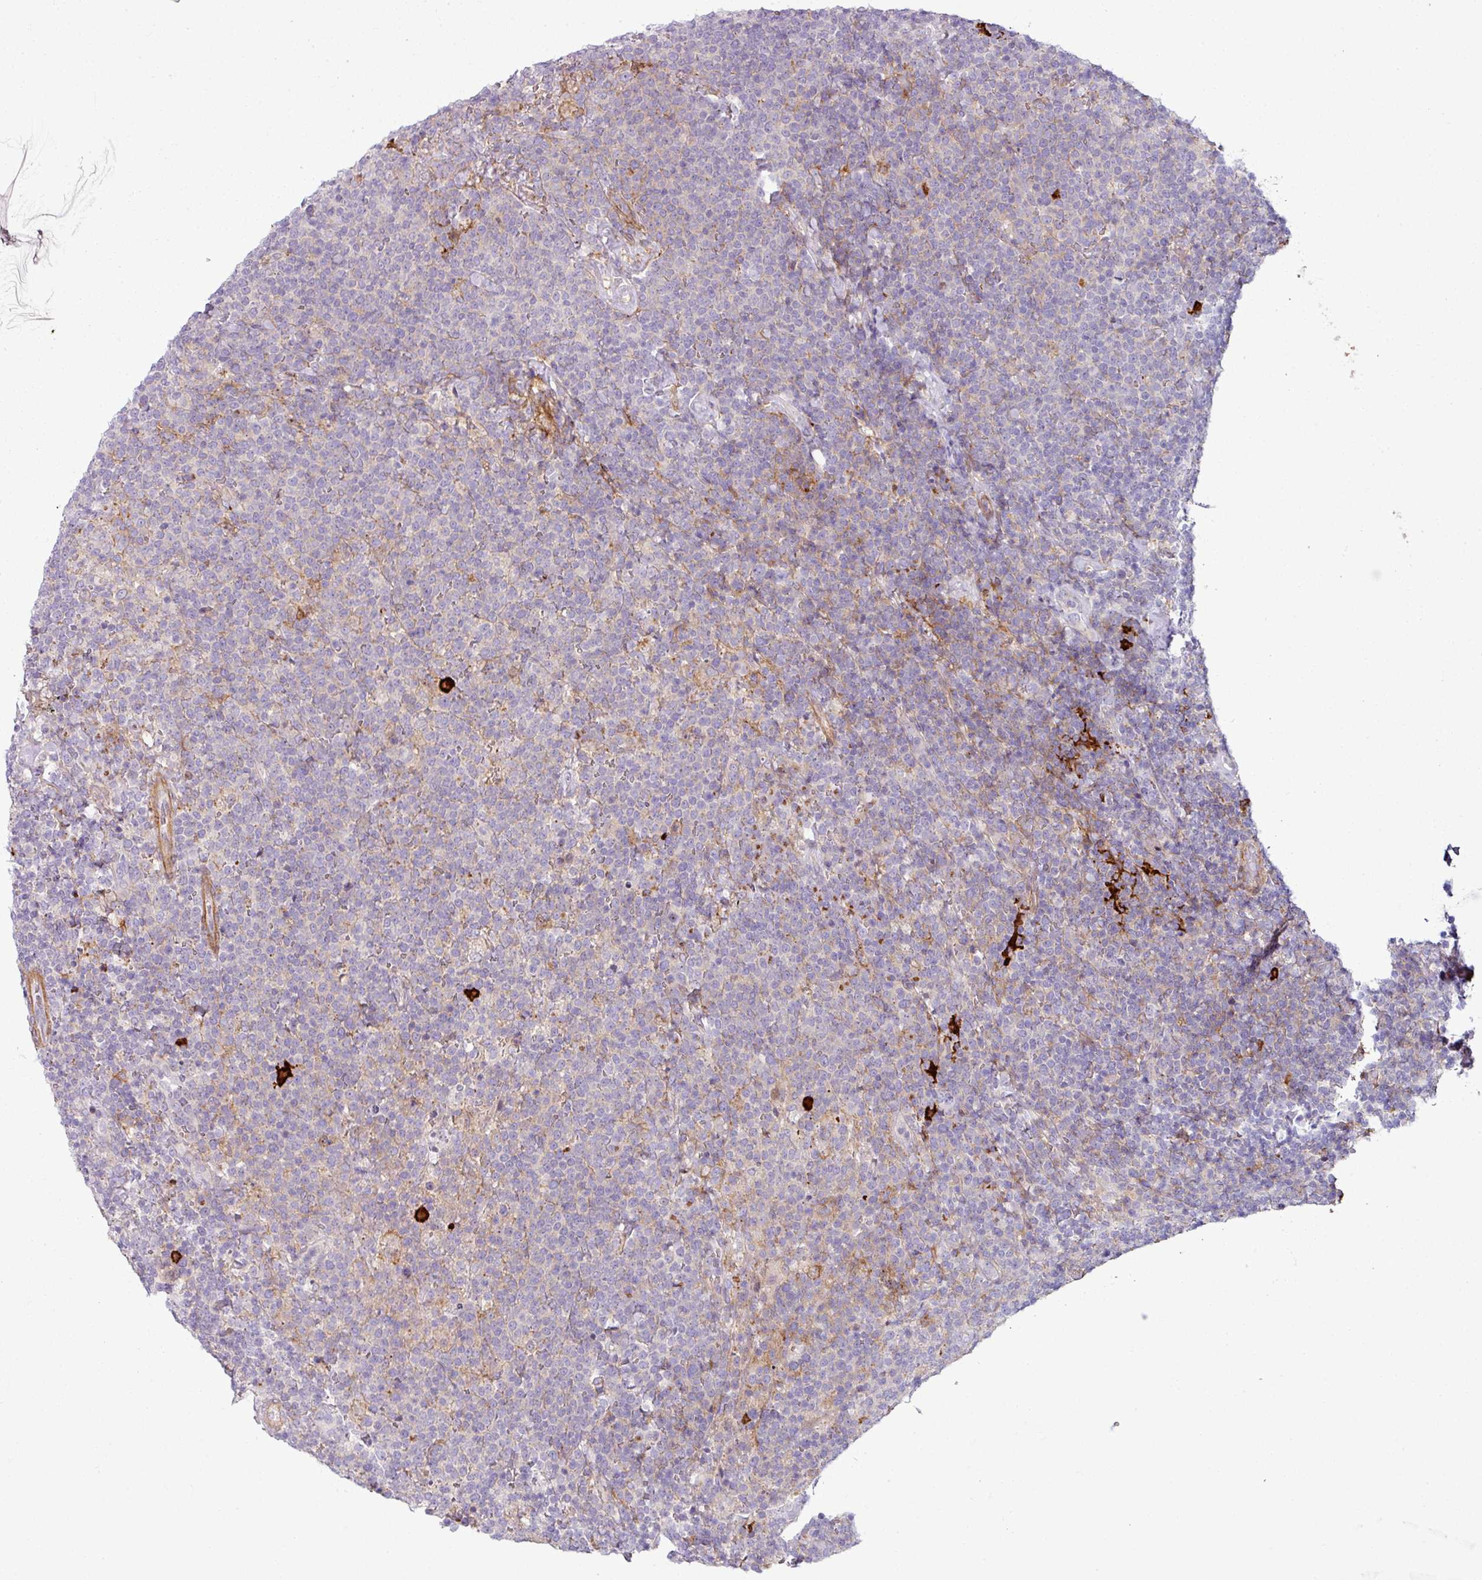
{"staining": {"intensity": "negative", "quantity": "none", "location": "none"}, "tissue": "lymphoma", "cell_type": "Tumor cells", "image_type": "cancer", "snomed": [{"axis": "morphology", "description": "Malignant lymphoma, non-Hodgkin's type, High grade"}, {"axis": "topography", "description": "Lymph node"}], "caption": "Tumor cells are negative for brown protein staining in malignant lymphoma, non-Hodgkin's type (high-grade).", "gene": "COL8A1", "patient": {"sex": "male", "age": 61}}